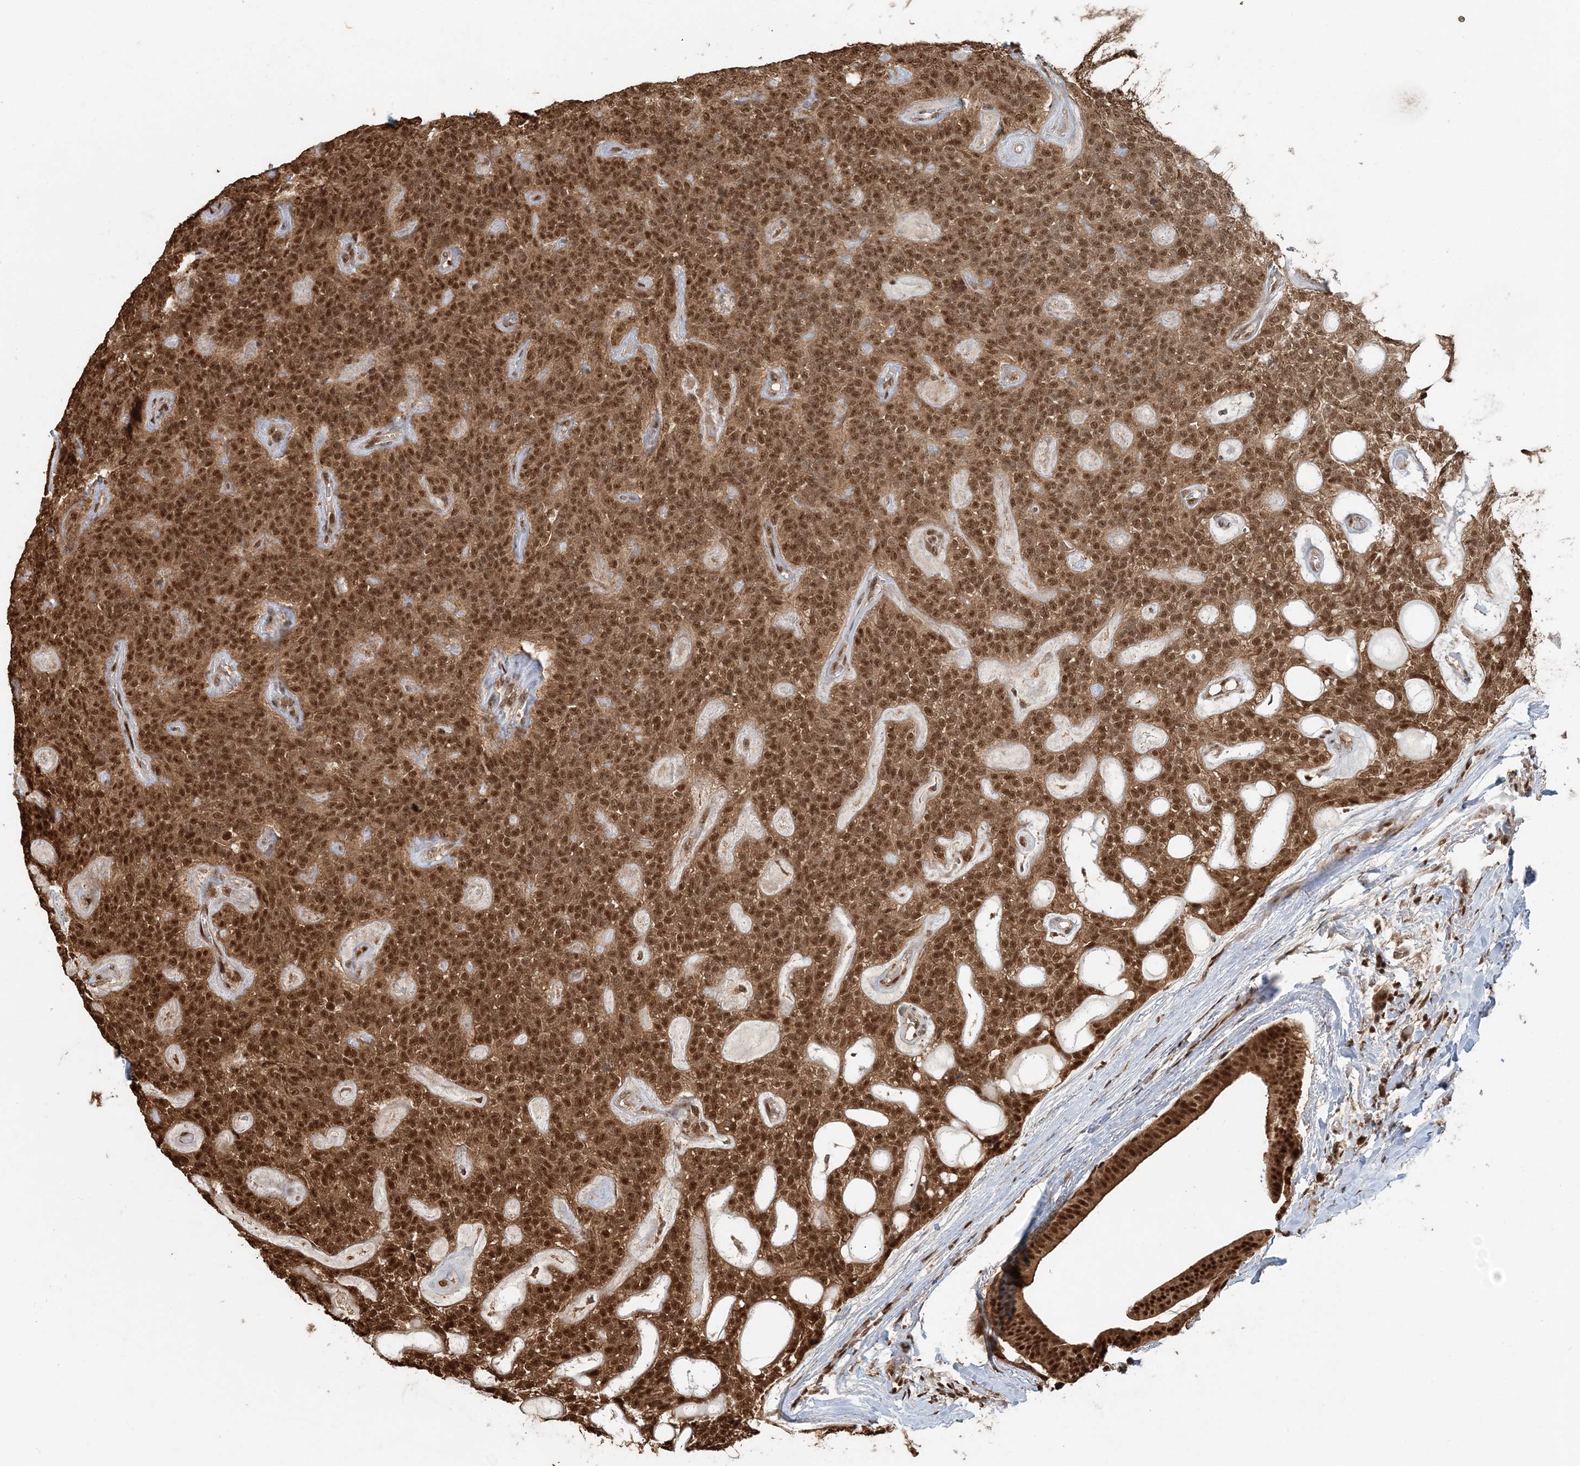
{"staining": {"intensity": "moderate", "quantity": ">75%", "location": "cytoplasmic/membranous,nuclear"}, "tissue": "head and neck cancer", "cell_type": "Tumor cells", "image_type": "cancer", "snomed": [{"axis": "morphology", "description": "Adenocarcinoma, NOS"}, {"axis": "topography", "description": "Head-Neck"}], "caption": "The immunohistochemical stain shows moderate cytoplasmic/membranous and nuclear staining in tumor cells of adenocarcinoma (head and neck) tissue.", "gene": "ARHGAP35", "patient": {"sex": "male", "age": 66}}